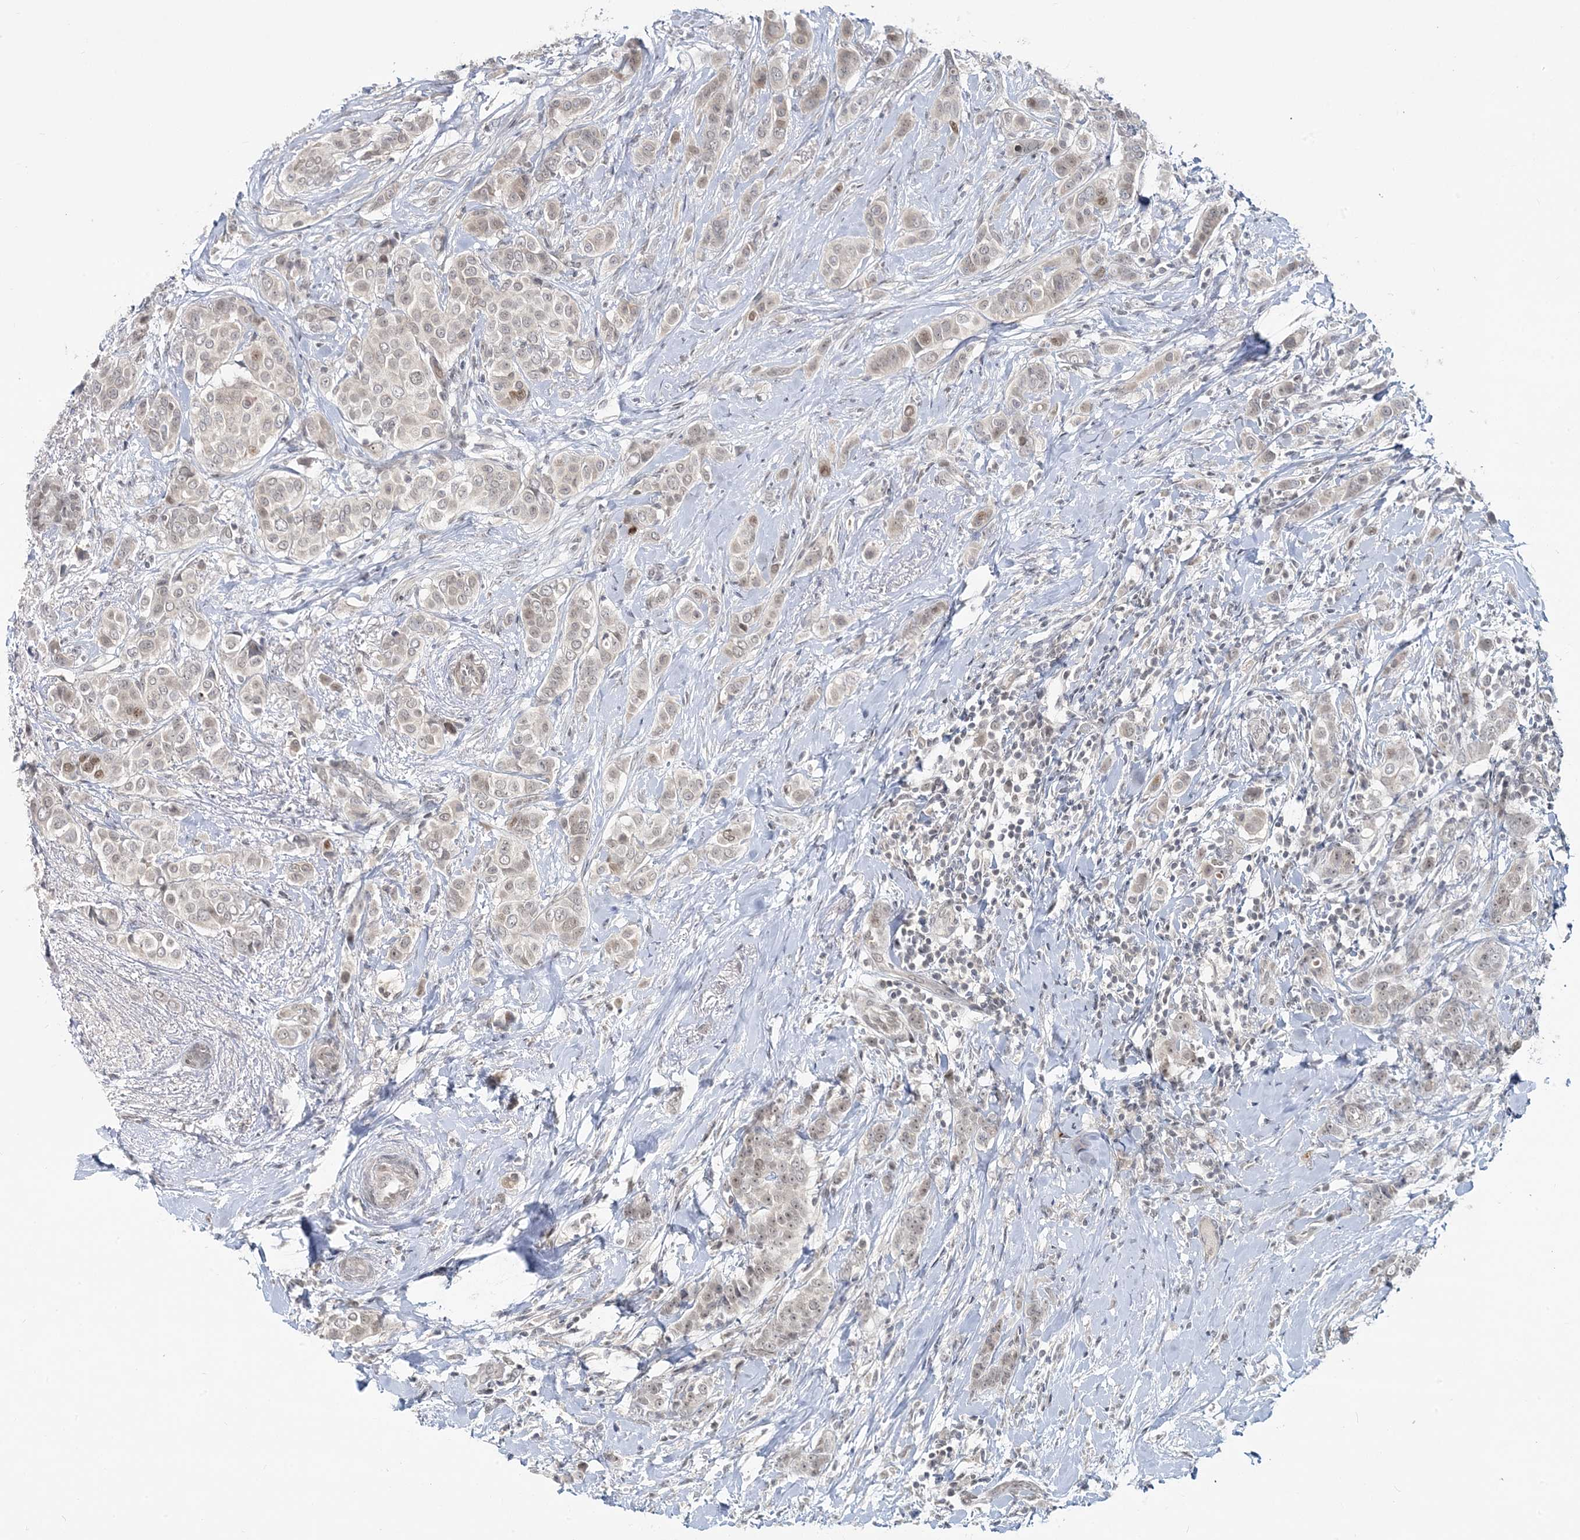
{"staining": {"intensity": "weak", "quantity": "25%-75%", "location": "nuclear"}, "tissue": "breast cancer", "cell_type": "Tumor cells", "image_type": "cancer", "snomed": [{"axis": "morphology", "description": "Lobular carcinoma"}, {"axis": "topography", "description": "Breast"}], "caption": "Protein expression by immunohistochemistry exhibits weak nuclear staining in about 25%-75% of tumor cells in breast cancer (lobular carcinoma).", "gene": "LEXM", "patient": {"sex": "female", "age": 51}}